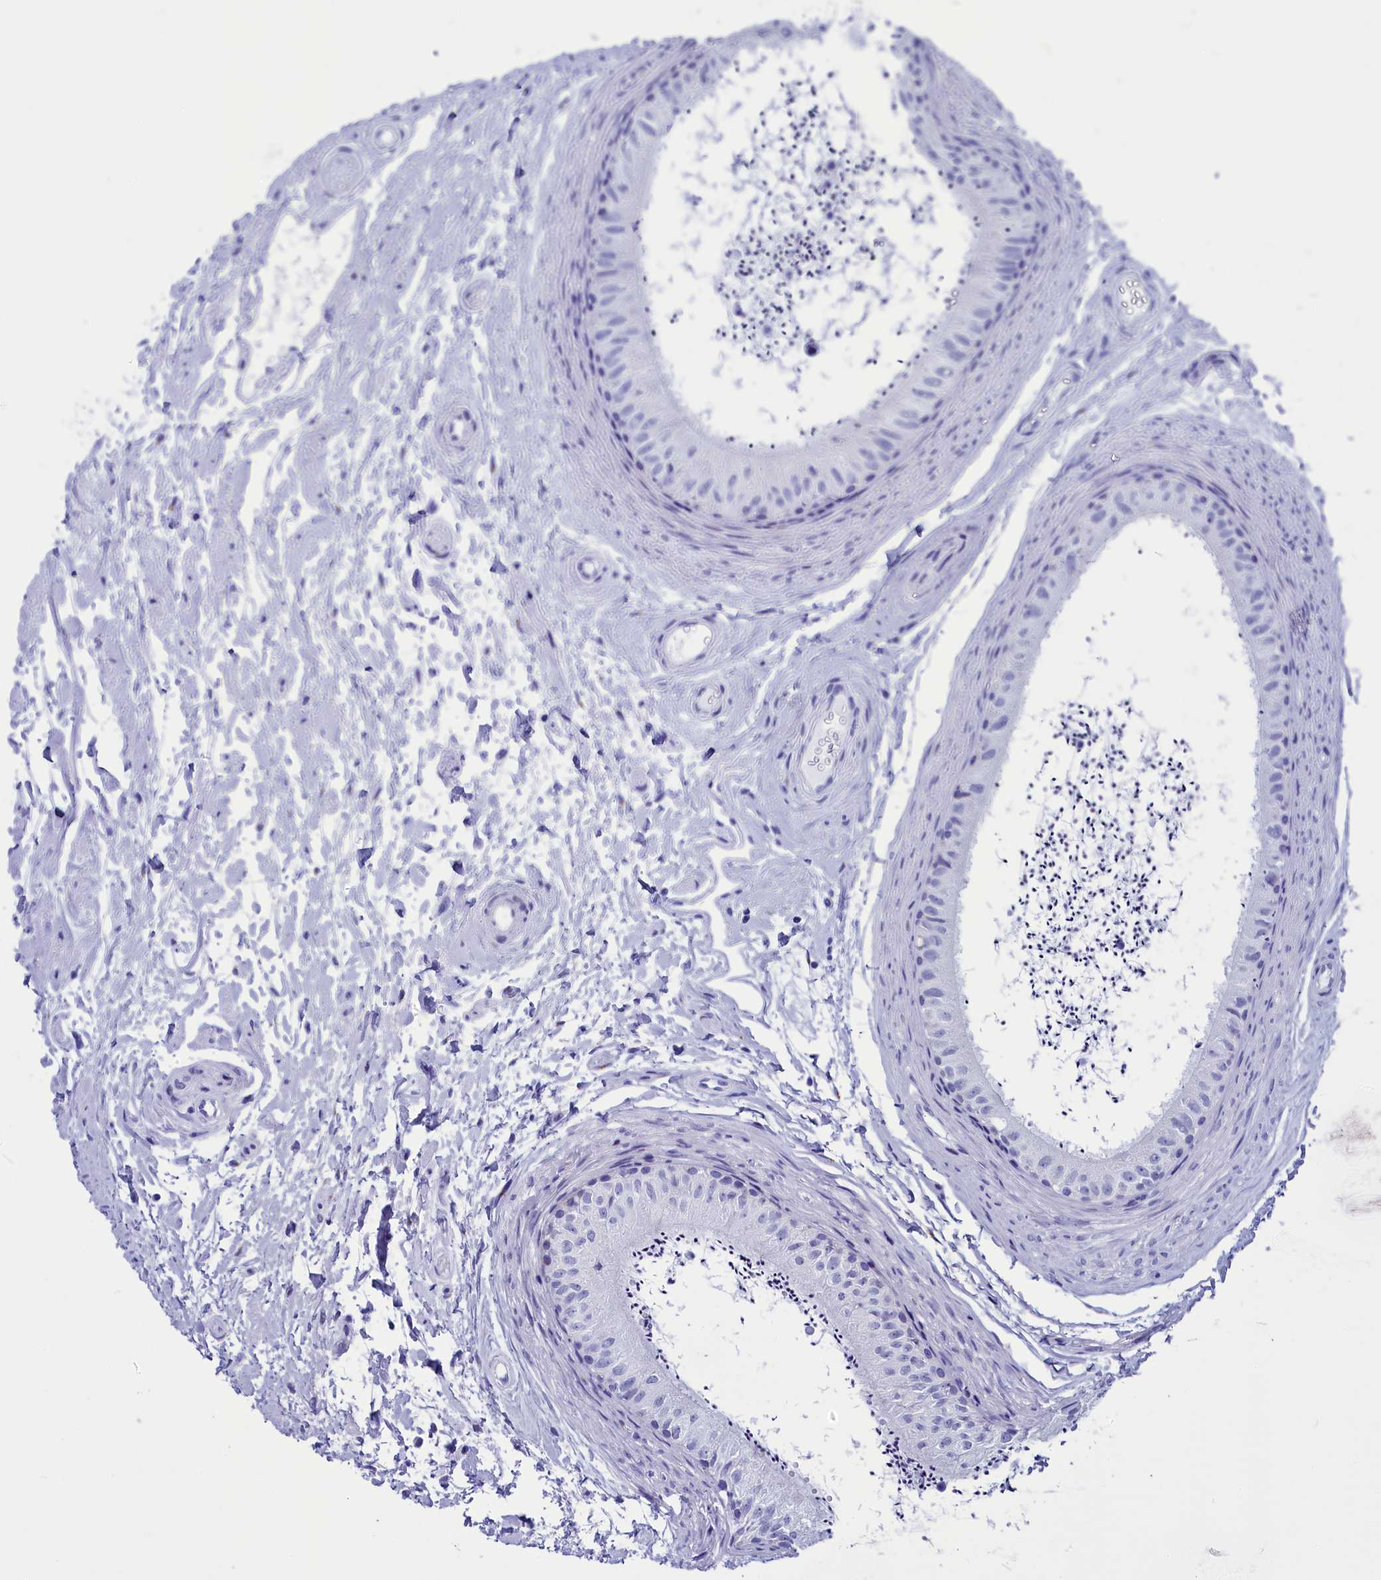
{"staining": {"intensity": "negative", "quantity": "none", "location": "none"}, "tissue": "epididymis", "cell_type": "Glandular cells", "image_type": "normal", "snomed": [{"axis": "morphology", "description": "Normal tissue, NOS"}, {"axis": "topography", "description": "Epididymis"}], "caption": "This is an immunohistochemistry (IHC) micrograph of normal human epididymis. There is no expression in glandular cells.", "gene": "AP3B2", "patient": {"sex": "male", "age": 56}}